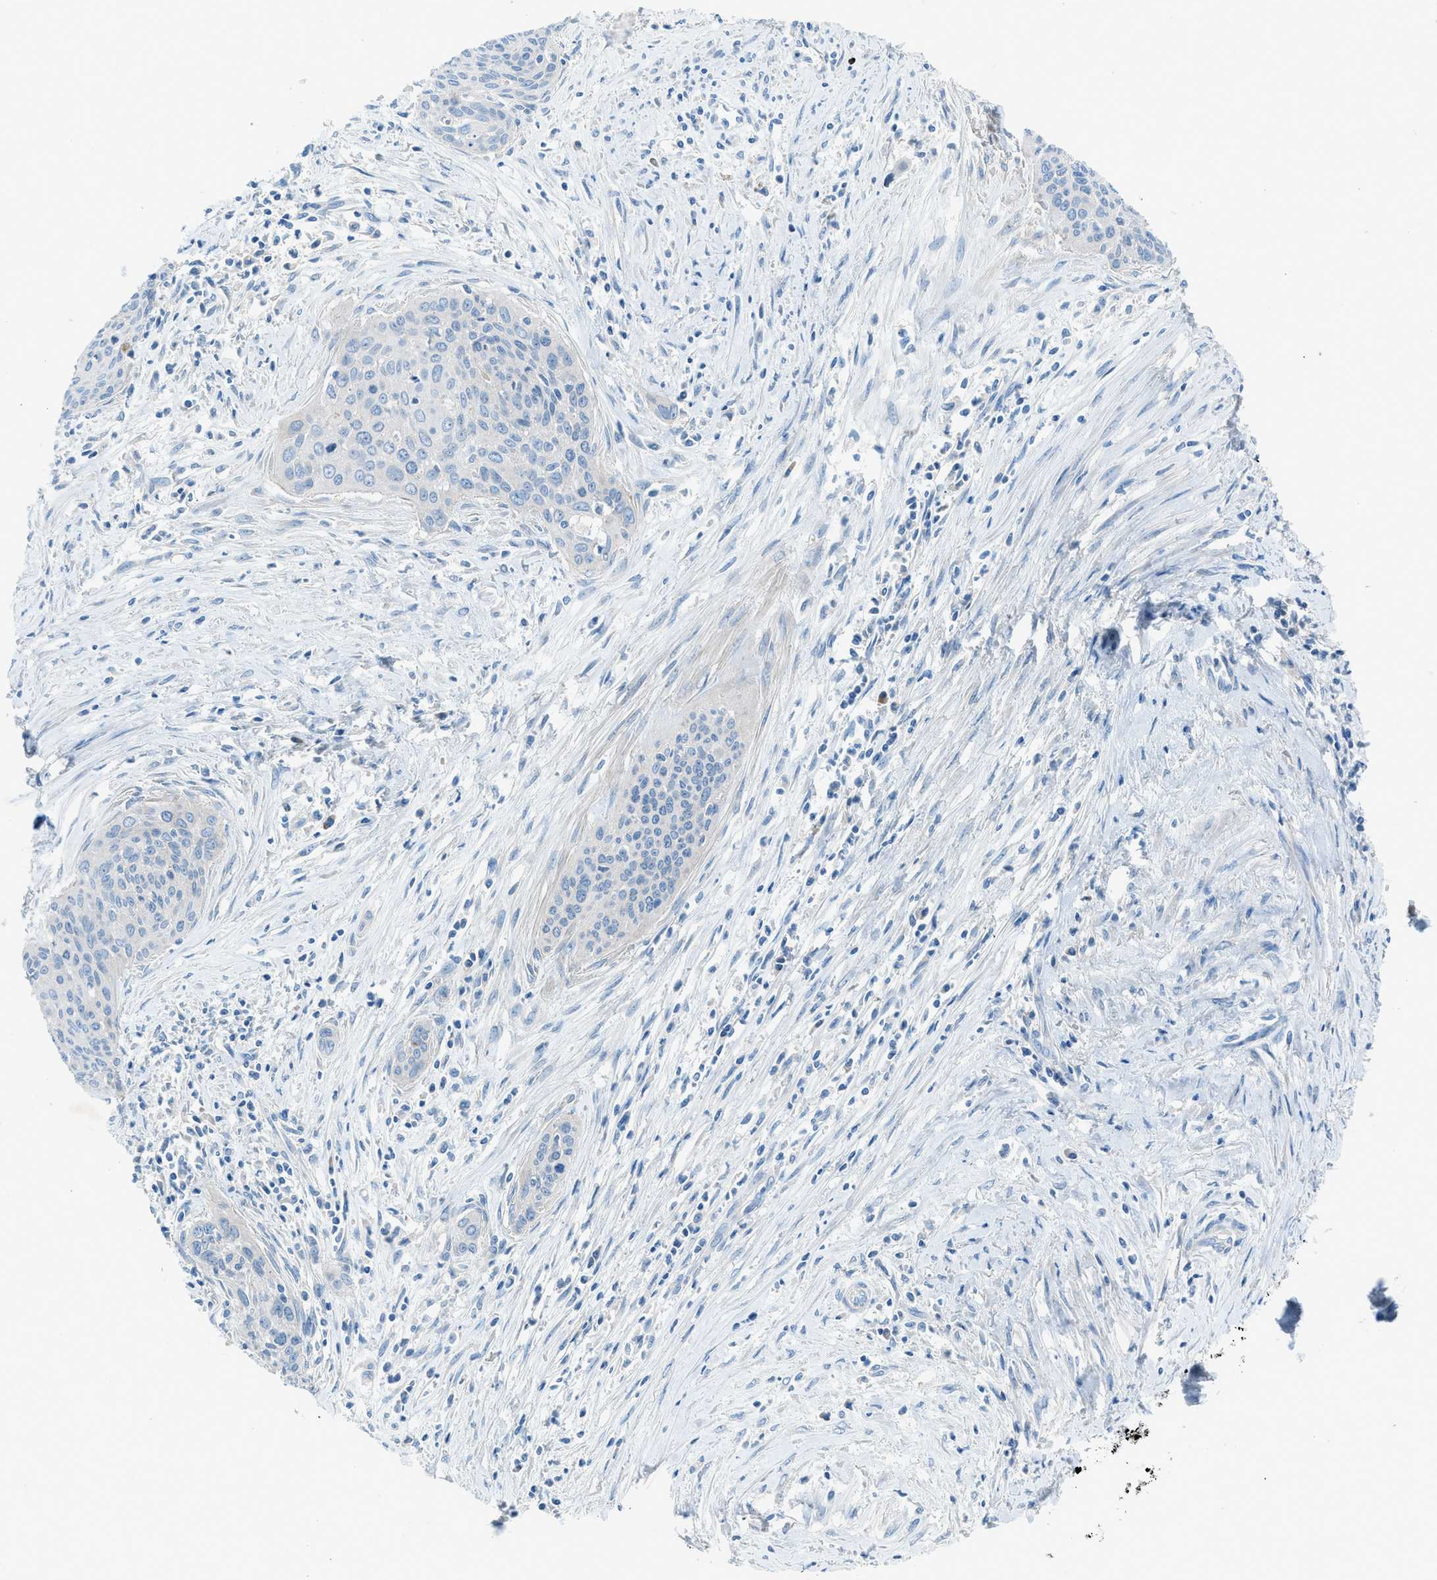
{"staining": {"intensity": "negative", "quantity": "none", "location": "none"}, "tissue": "cervical cancer", "cell_type": "Tumor cells", "image_type": "cancer", "snomed": [{"axis": "morphology", "description": "Squamous cell carcinoma, NOS"}, {"axis": "topography", "description": "Cervix"}], "caption": "IHC of human cervical squamous cell carcinoma reveals no expression in tumor cells.", "gene": "C5AR2", "patient": {"sex": "female", "age": 55}}